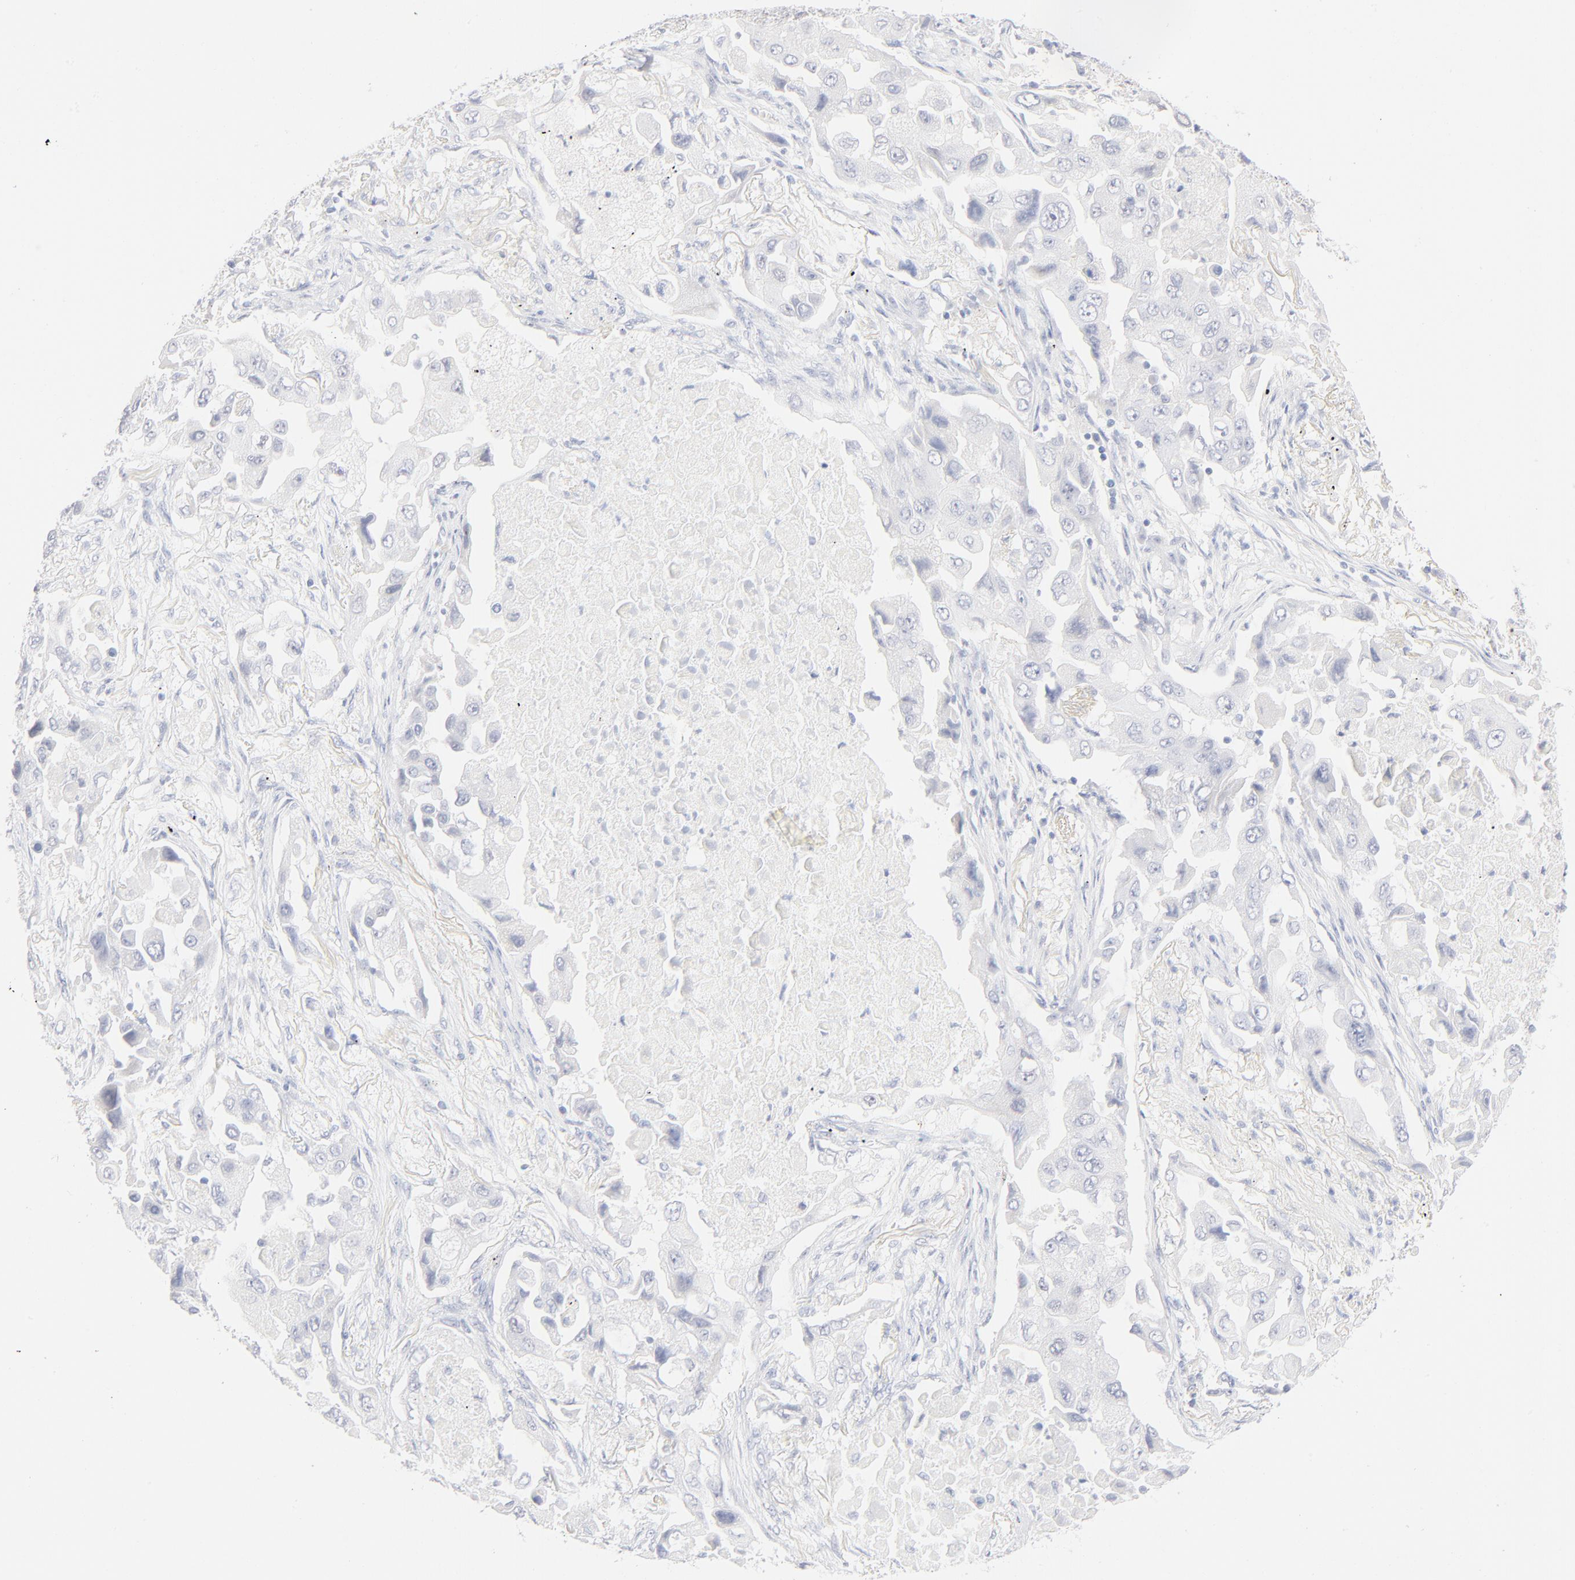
{"staining": {"intensity": "negative", "quantity": "none", "location": "none"}, "tissue": "lung cancer", "cell_type": "Tumor cells", "image_type": "cancer", "snomed": [{"axis": "morphology", "description": "Adenocarcinoma, NOS"}, {"axis": "topography", "description": "Lung"}], "caption": "A high-resolution histopathology image shows IHC staining of adenocarcinoma (lung), which shows no significant expression in tumor cells. (DAB (3,3'-diaminobenzidine) IHC, high magnification).", "gene": "ONECUT1", "patient": {"sex": "female", "age": 65}}